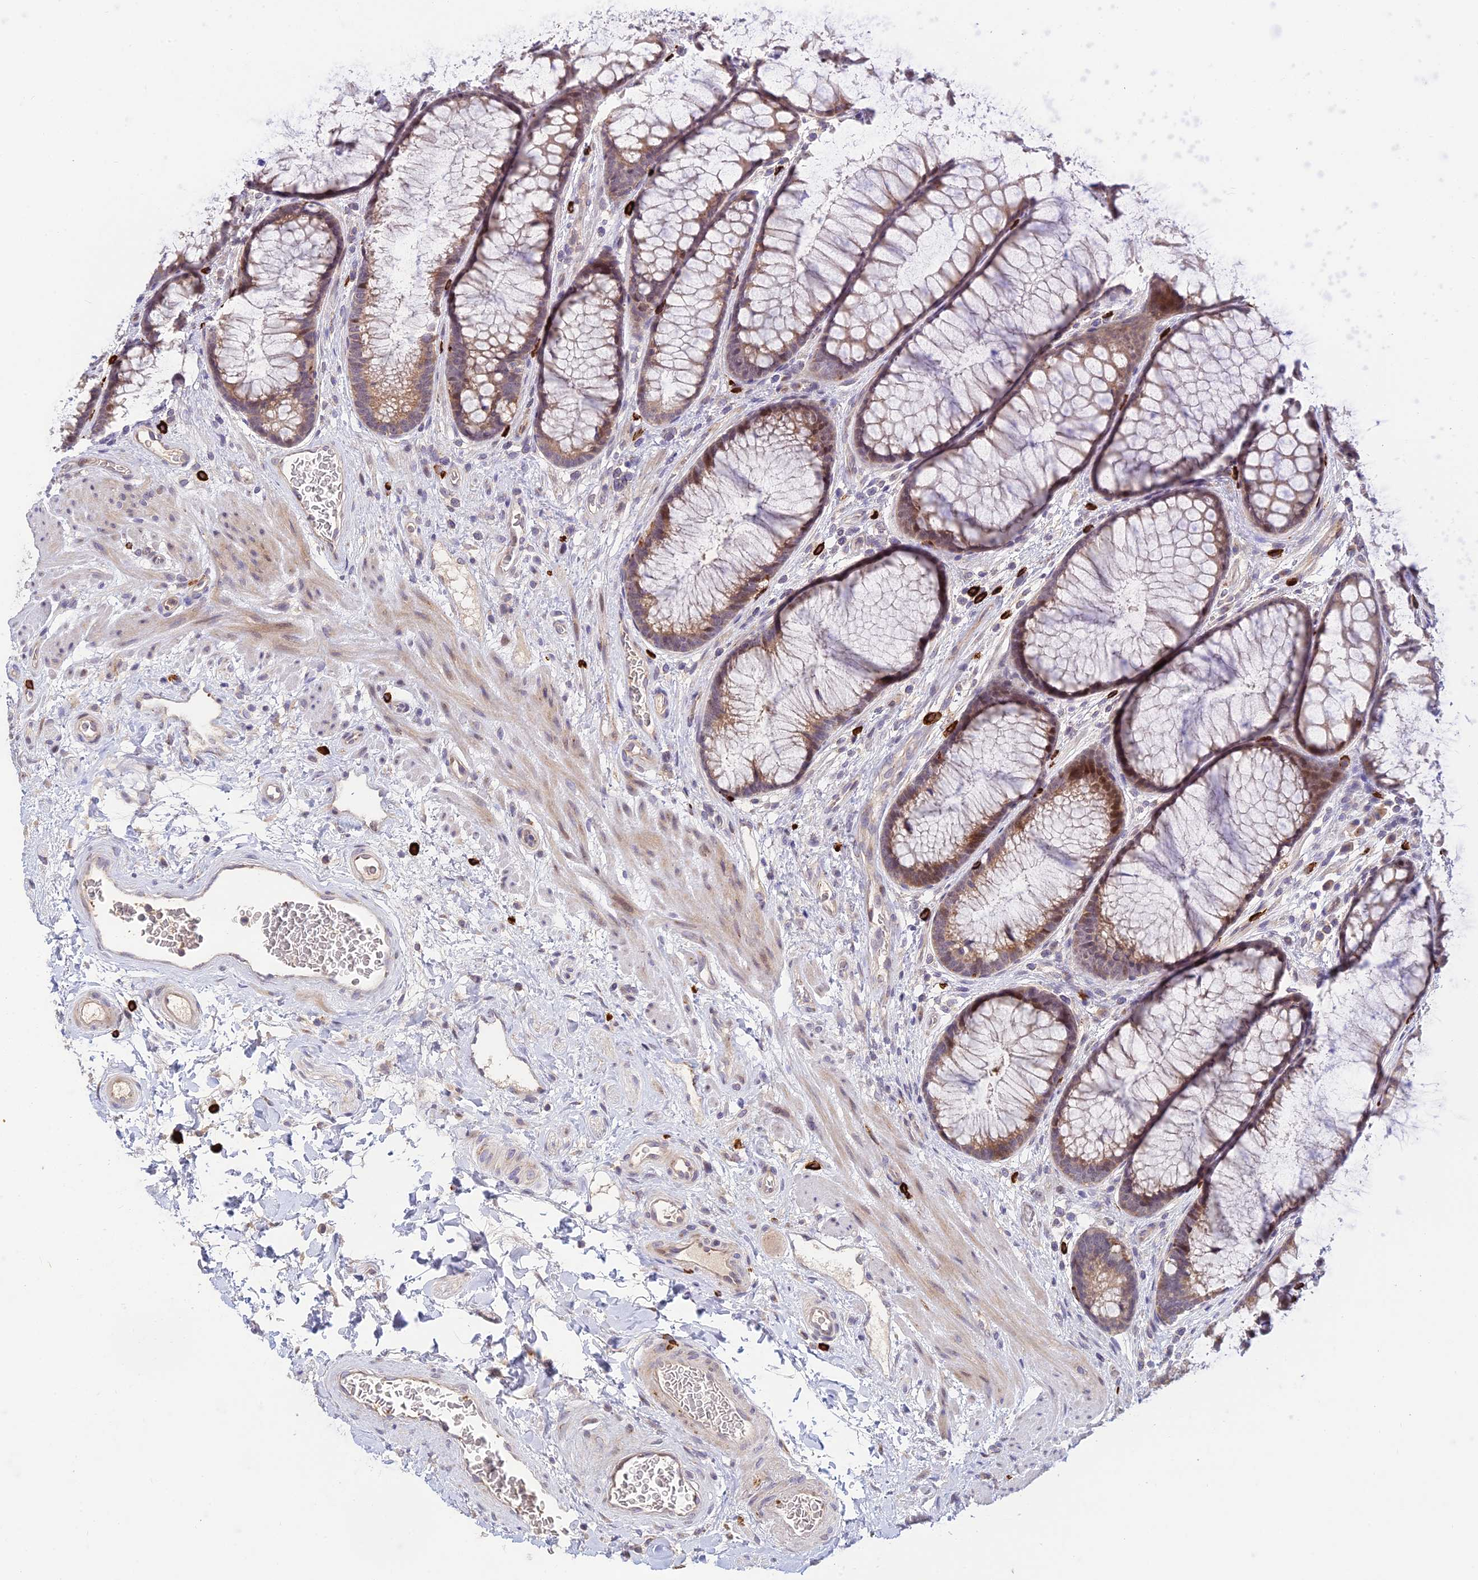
{"staining": {"intensity": "weak", "quantity": "<25%", "location": "cytoplasmic/membranous"}, "tissue": "colon", "cell_type": "Endothelial cells", "image_type": "normal", "snomed": [{"axis": "morphology", "description": "Normal tissue, NOS"}, {"axis": "topography", "description": "Colon"}], "caption": "Human colon stained for a protein using IHC shows no positivity in endothelial cells.", "gene": "ASPDH", "patient": {"sex": "female", "age": 82}}